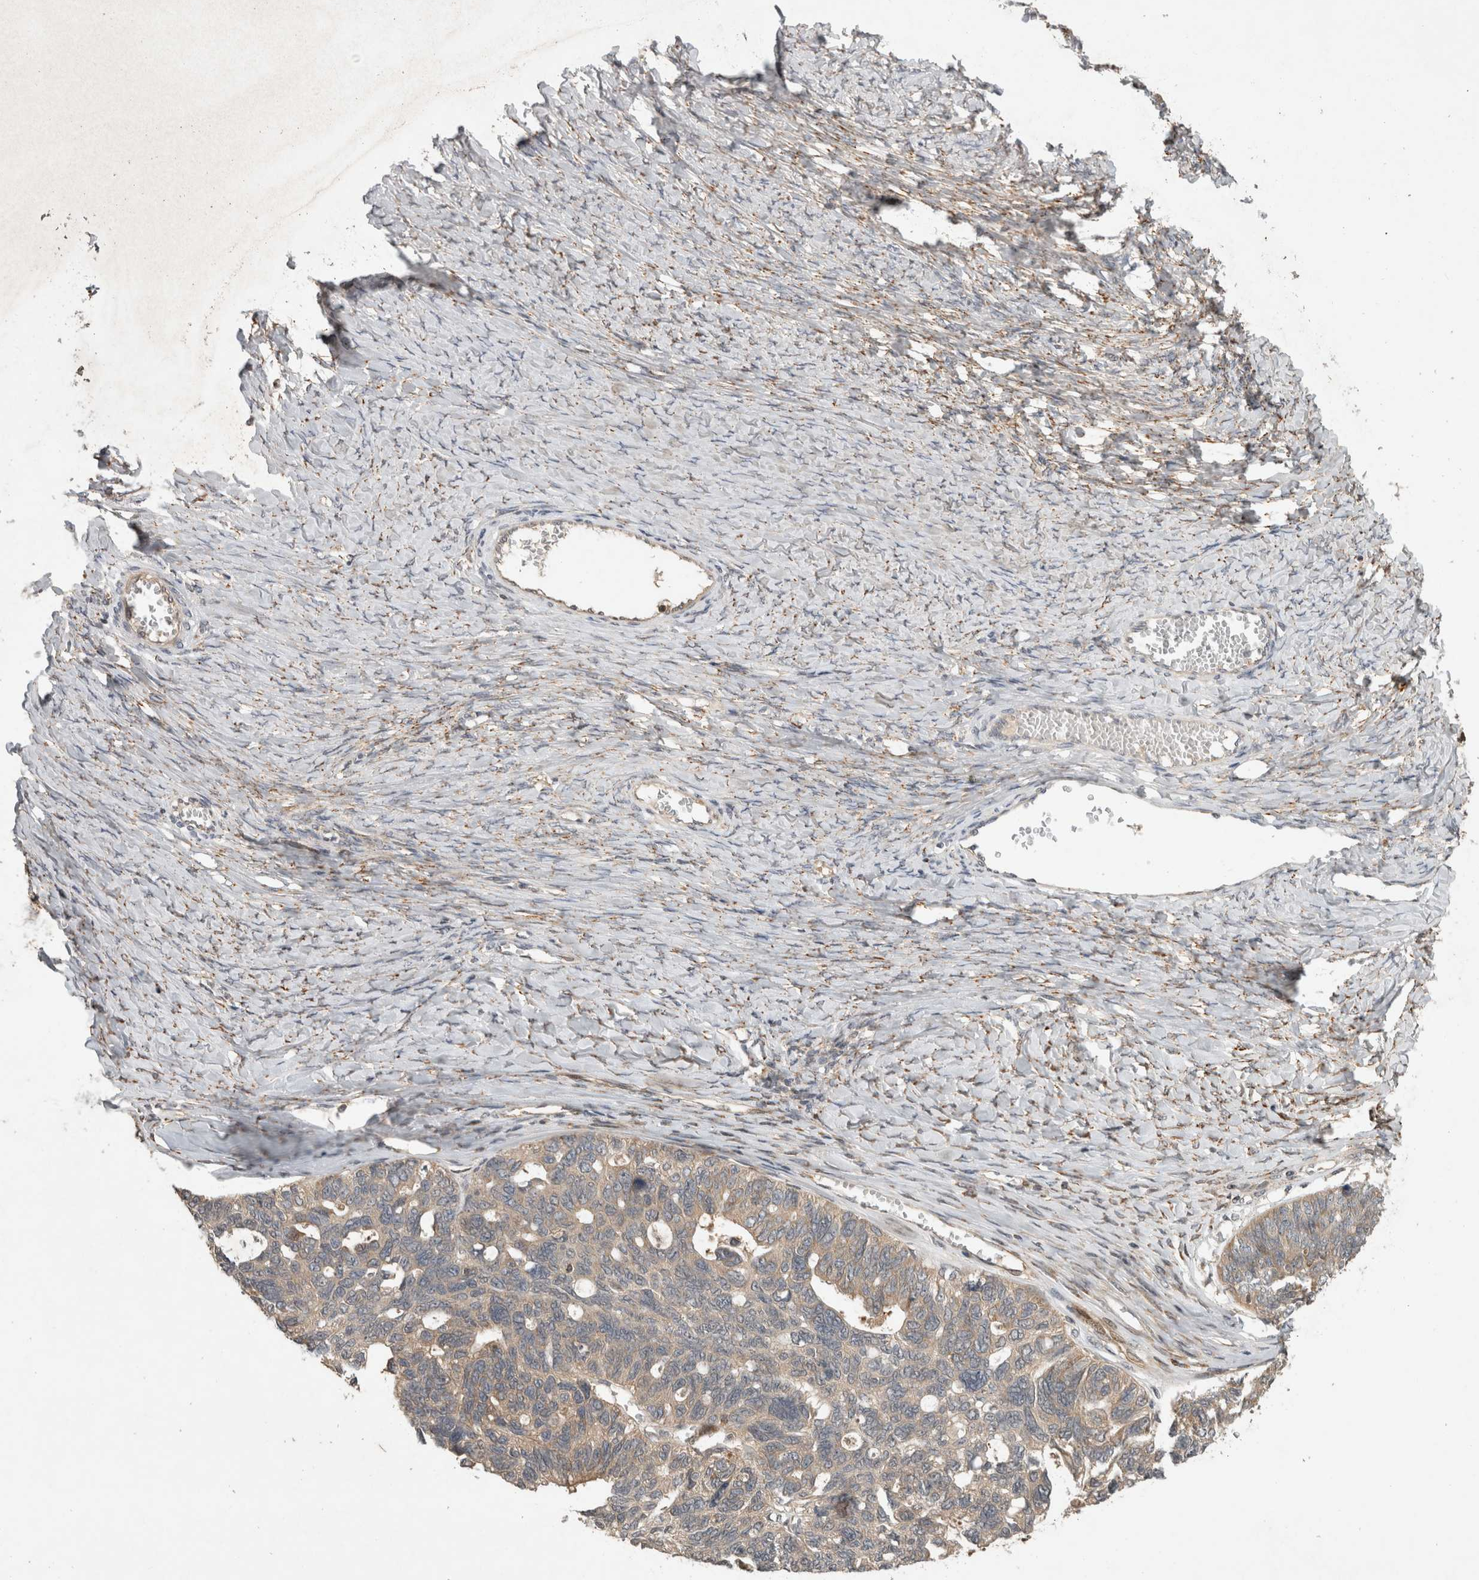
{"staining": {"intensity": "weak", "quantity": "<25%", "location": "cytoplasmic/membranous"}, "tissue": "ovarian cancer", "cell_type": "Tumor cells", "image_type": "cancer", "snomed": [{"axis": "morphology", "description": "Cystadenocarcinoma, serous, NOS"}, {"axis": "topography", "description": "Ovary"}], "caption": "Image shows no significant protein positivity in tumor cells of ovarian cancer (serous cystadenocarcinoma).", "gene": "SERAC1", "patient": {"sex": "female", "age": 79}}